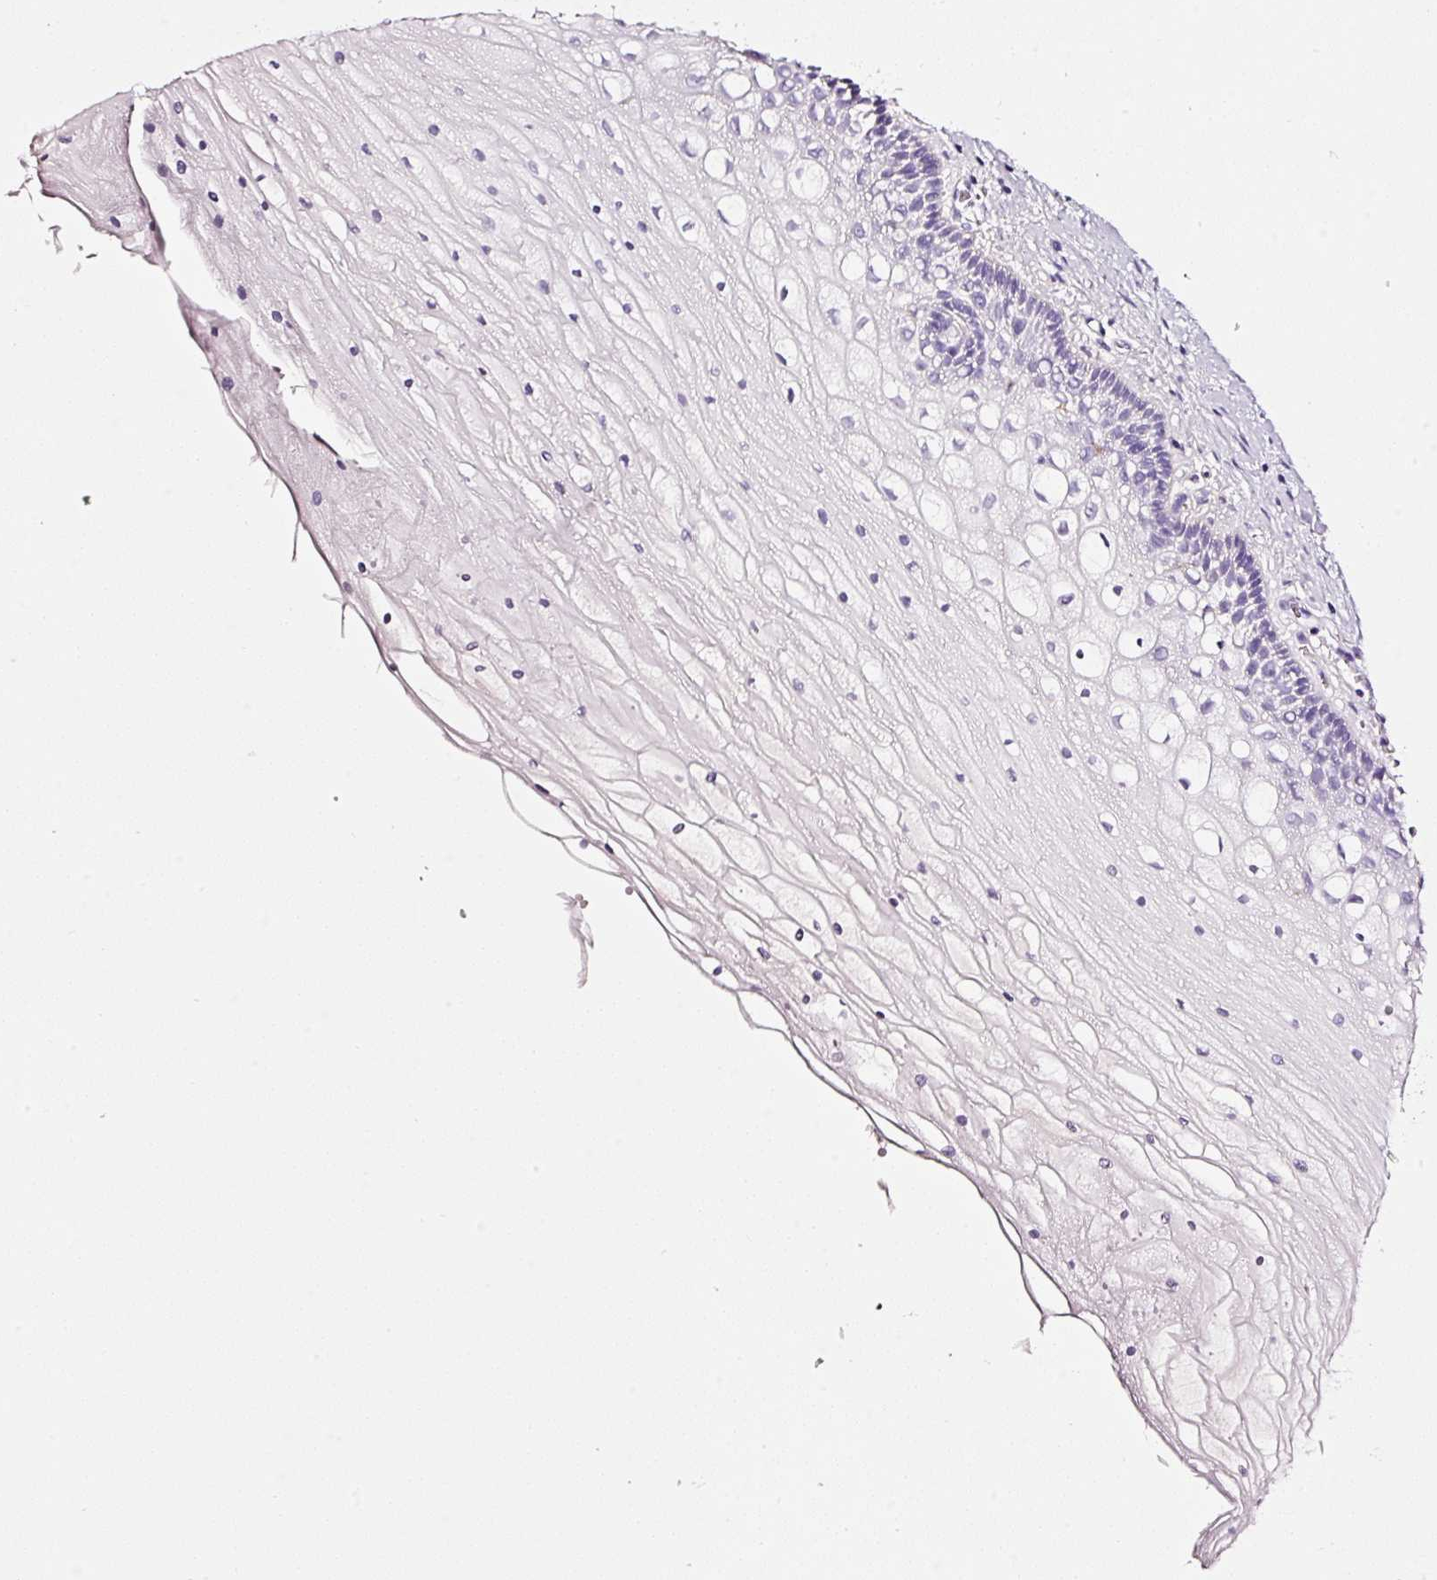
{"staining": {"intensity": "negative", "quantity": "none", "location": "none"}, "tissue": "cervix", "cell_type": "Glandular cells", "image_type": "normal", "snomed": [{"axis": "morphology", "description": "Normal tissue, NOS"}, {"axis": "topography", "description": "Cervix"}], "caption": "DAB immunohistochemical staining of unremarkable human cervix shows no significant positivity in glandular cells.", "gene": "CYB561A3", "patient": {"sex": "female", "age": 36}}